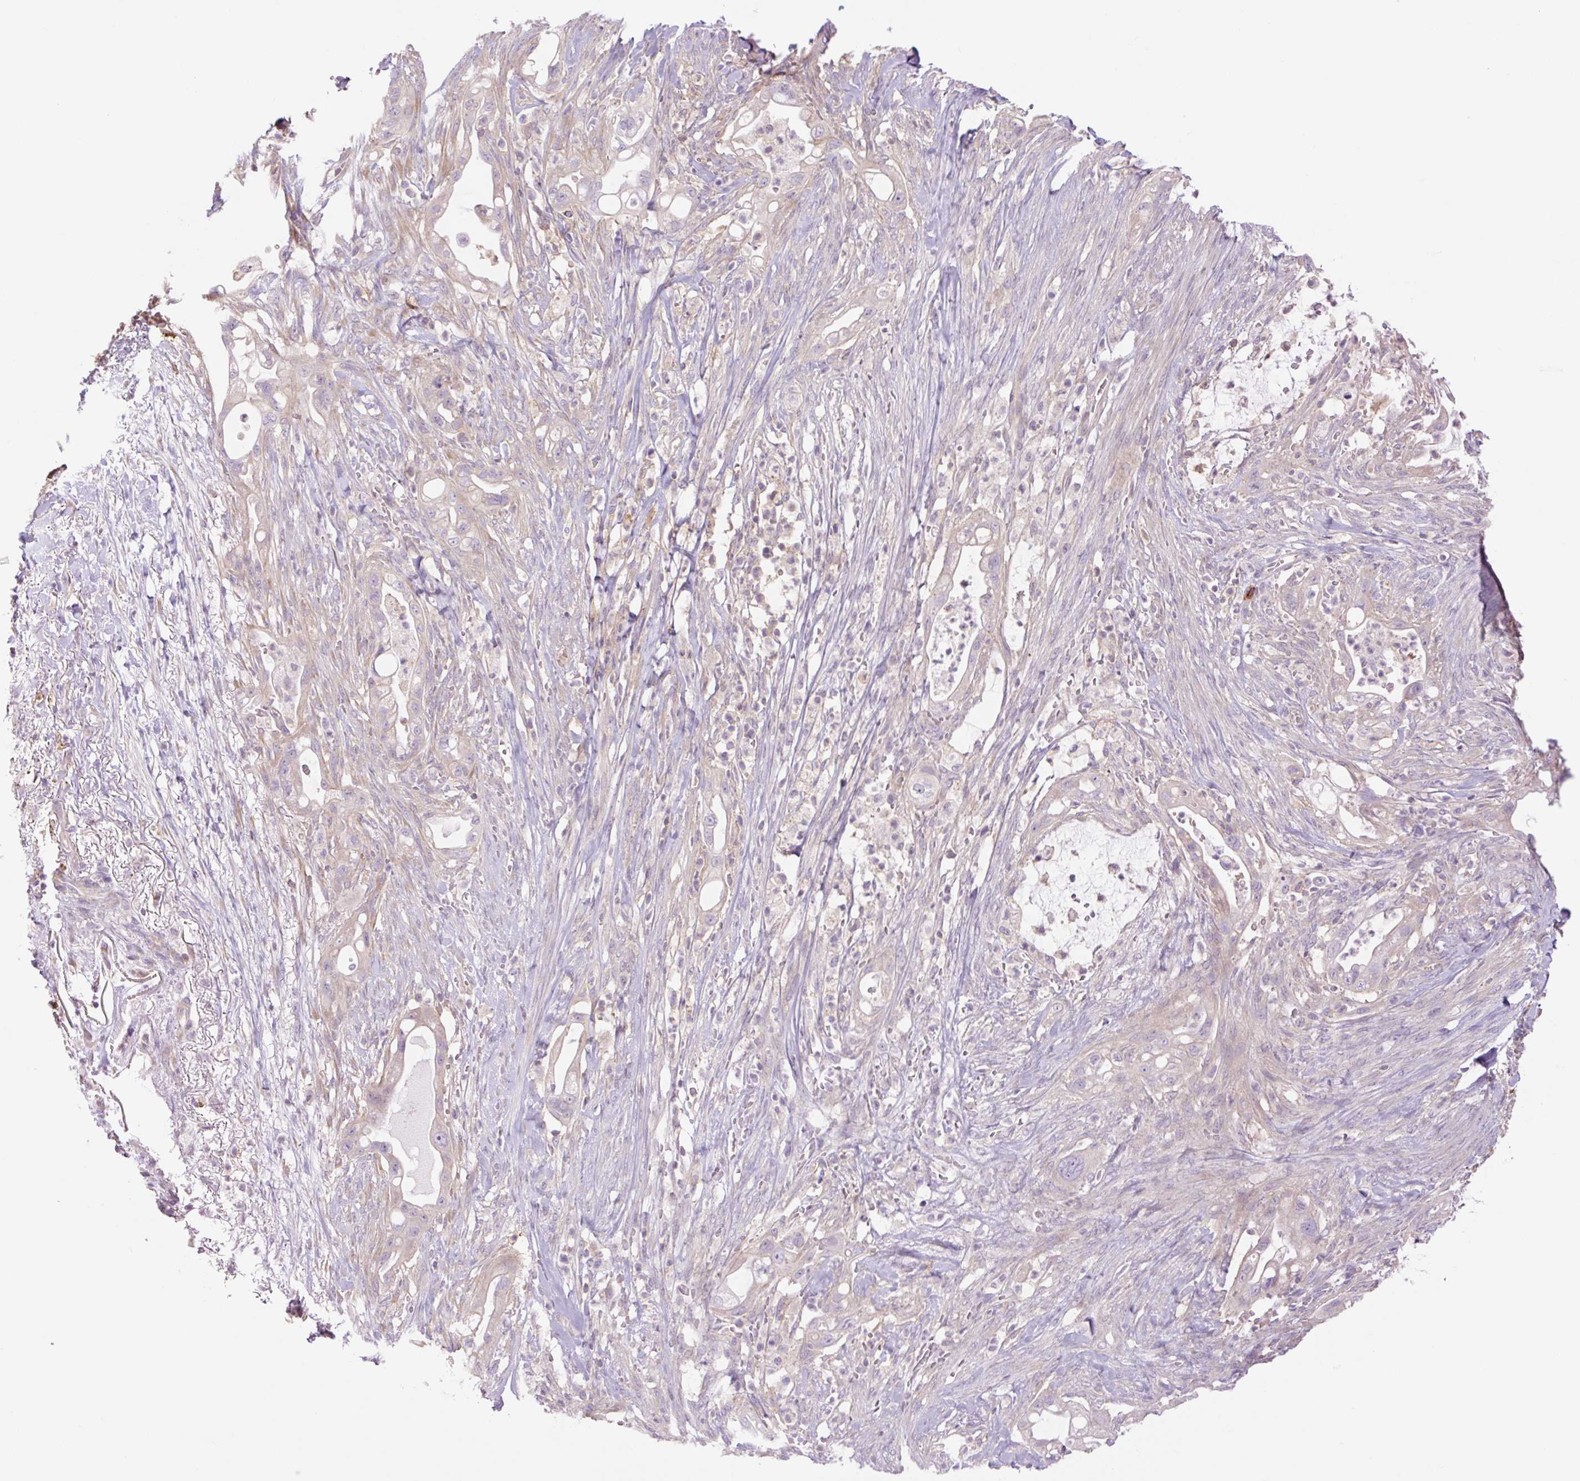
{"staining": {"intensity": "weak", "quantity": "<25%", "location": "cytoplasmic/membranous"}, "tissue": "pancreatic cancer", "cell_type": "Tumor cells", "image_type": "cancer", "snomed": [{"axis": "morphology", "description": "Adenocarcinoma, NOS"}, {"axis": "topography", "description": "Pancreas"}], "caption": "Tumor cells are negative for brown protein staining in pancreatic cancer.", "gene": "GRID2", "patient": {"sex": "male", "age": 44}}